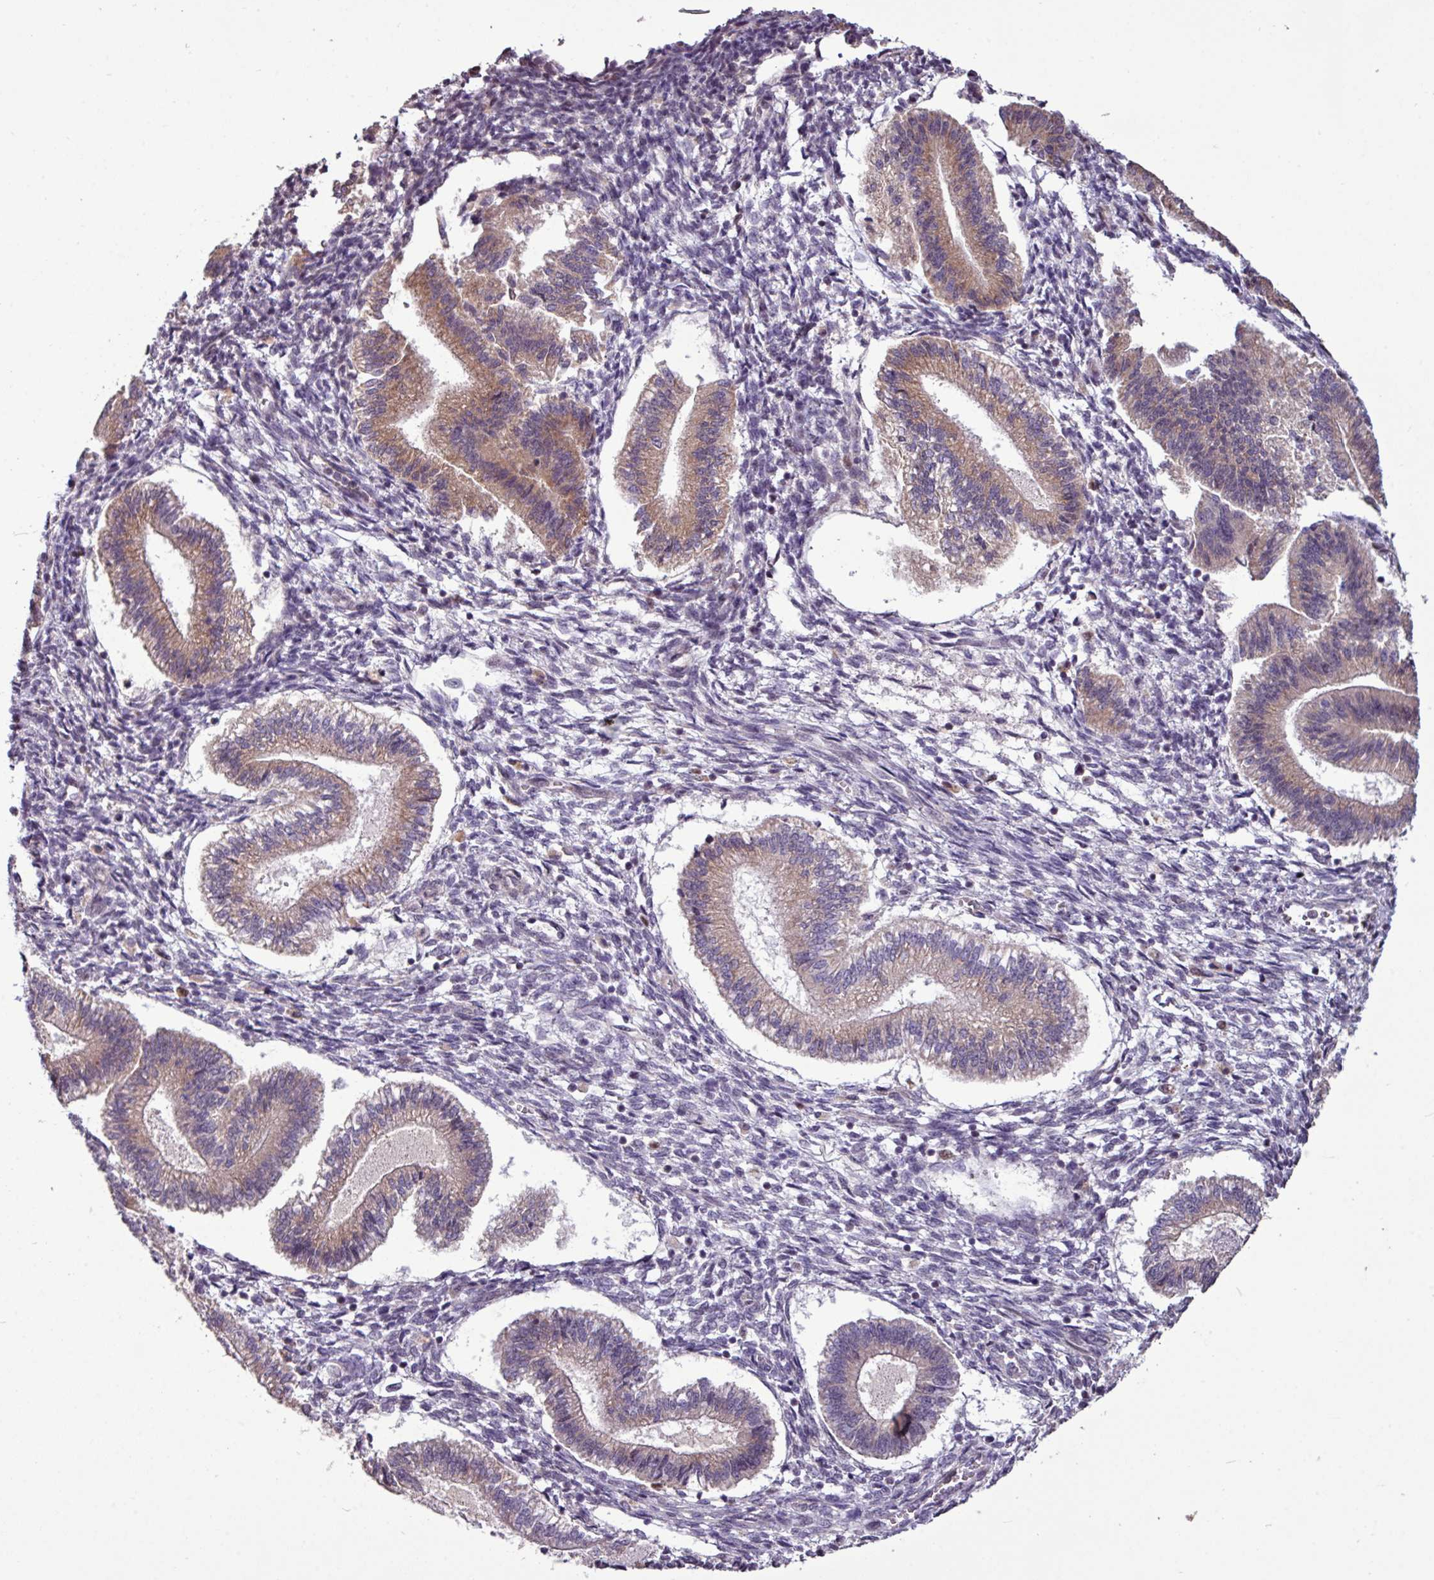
{"staining": {"intensity": "negative", "quantity": "none", "location": "none"}, "tissue": "endometrium", "cell_type": "Cells in endometrial stroma", "image_type": "normal", "snomed": [{"axis": "morphology", "description": "Normal tissue, NOS"}, {"axis": "topography", "description": "Endometrium"}], "caption": "A micrograph of endometrium stained for a protein exhibits no brown staining in cells in endometrial stroma. The staining was performed using DAB to visualize the protein expression in brown, while the nuclei were stained in blue with hematoxylin (Magnification: 20x).", "gene": "SKIC2", "patient": {"sex": "female", "age": 25}}